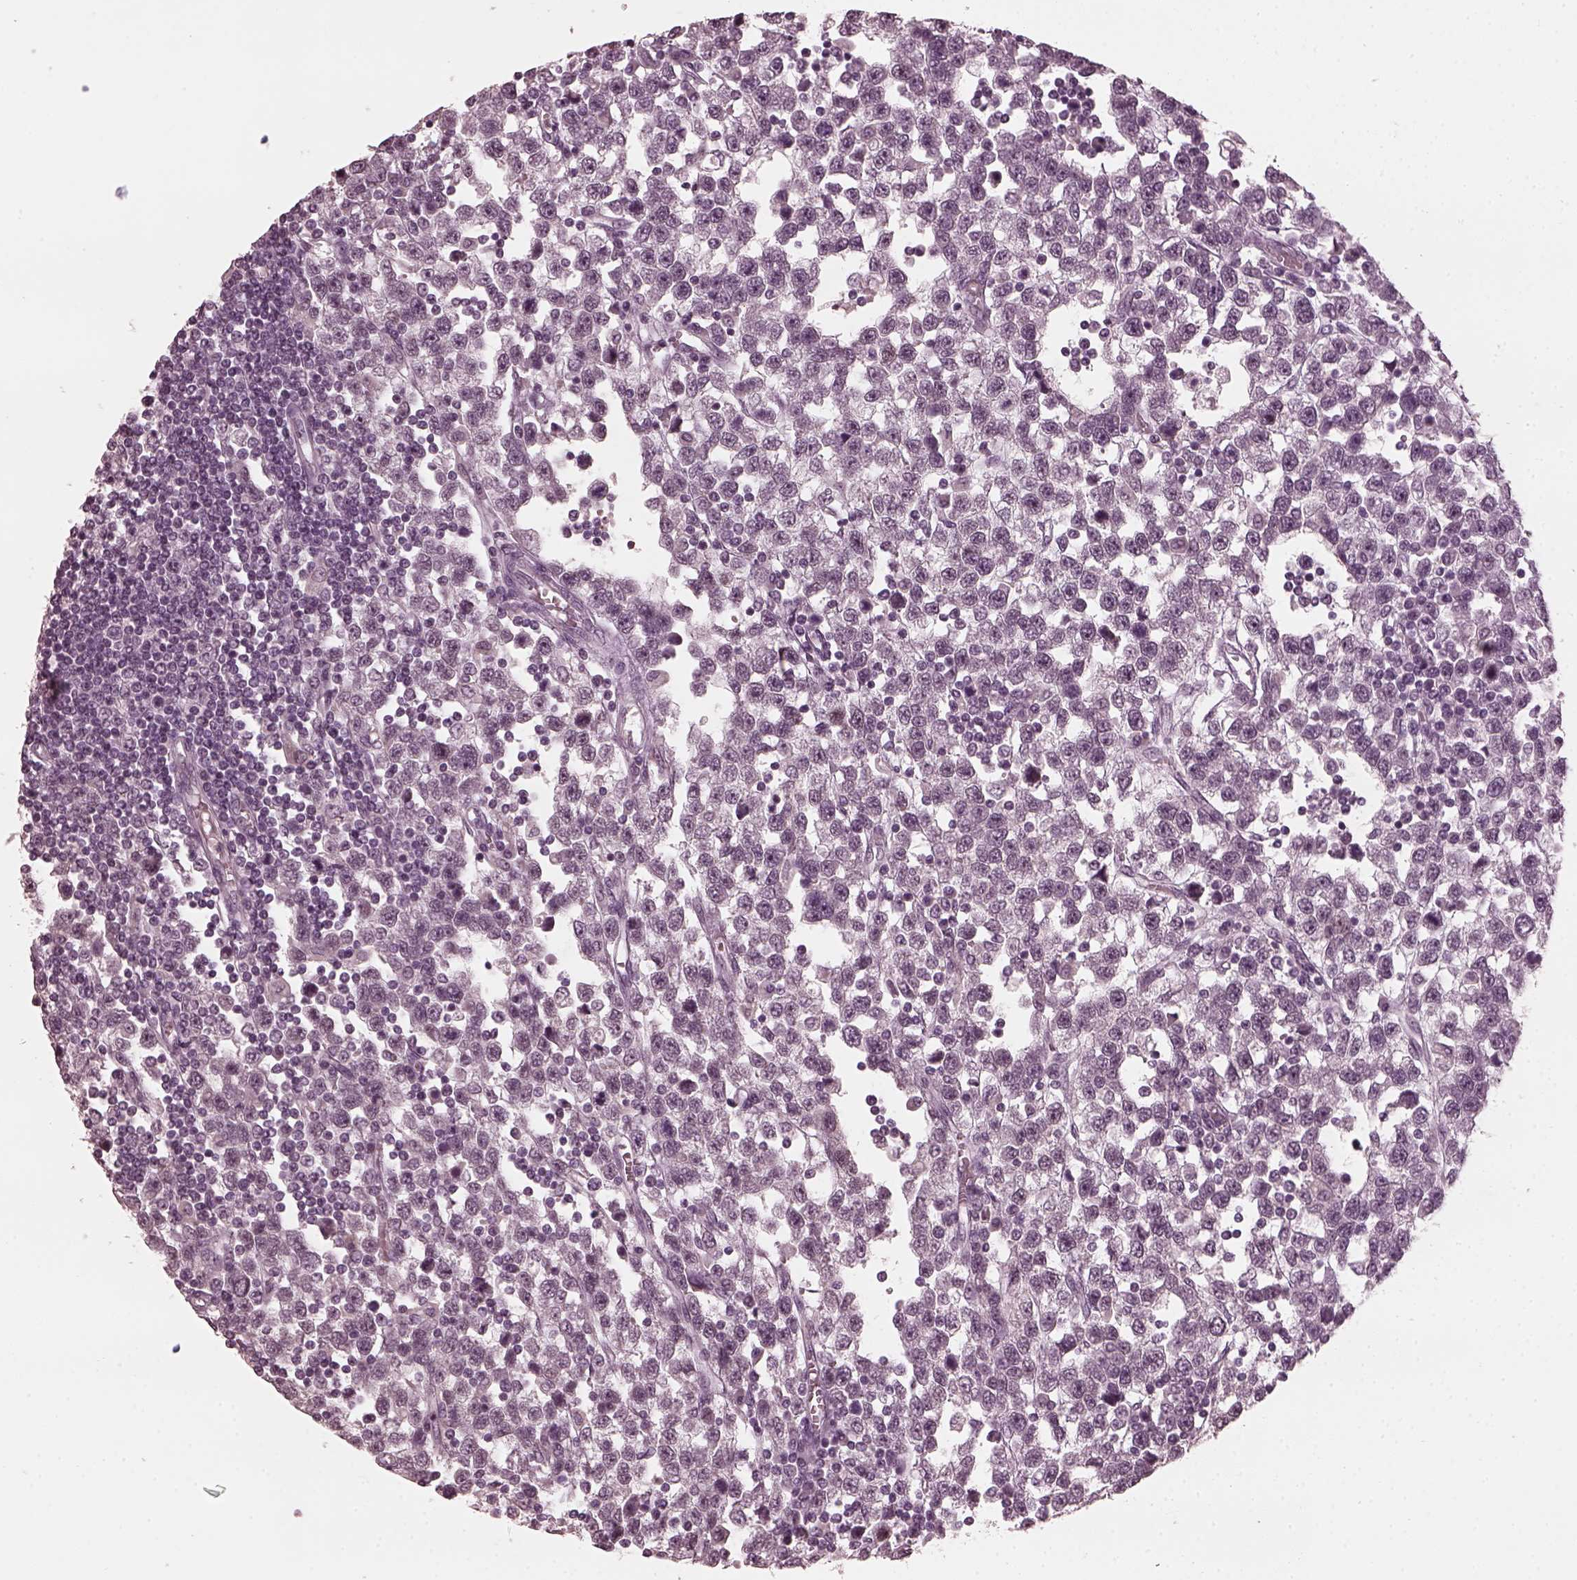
{"staining": {"intensity": "negative", "quantity": "none", "location": "none"}, "tissue": "testis cancer", "cell_type": "Tumor cells", "image_type": "cancer", "snomed": [{"axis": "morphology", "description": "Seminoma, NOS"}, {"axis": "topography", "description": "Testis"}], "caption": "Immunohistochemistry of human seminoma (testis) exhibits no positivity in tumor cells.", "gene": "CCDC170", "patient": {"sex": "male", "age": 34}}